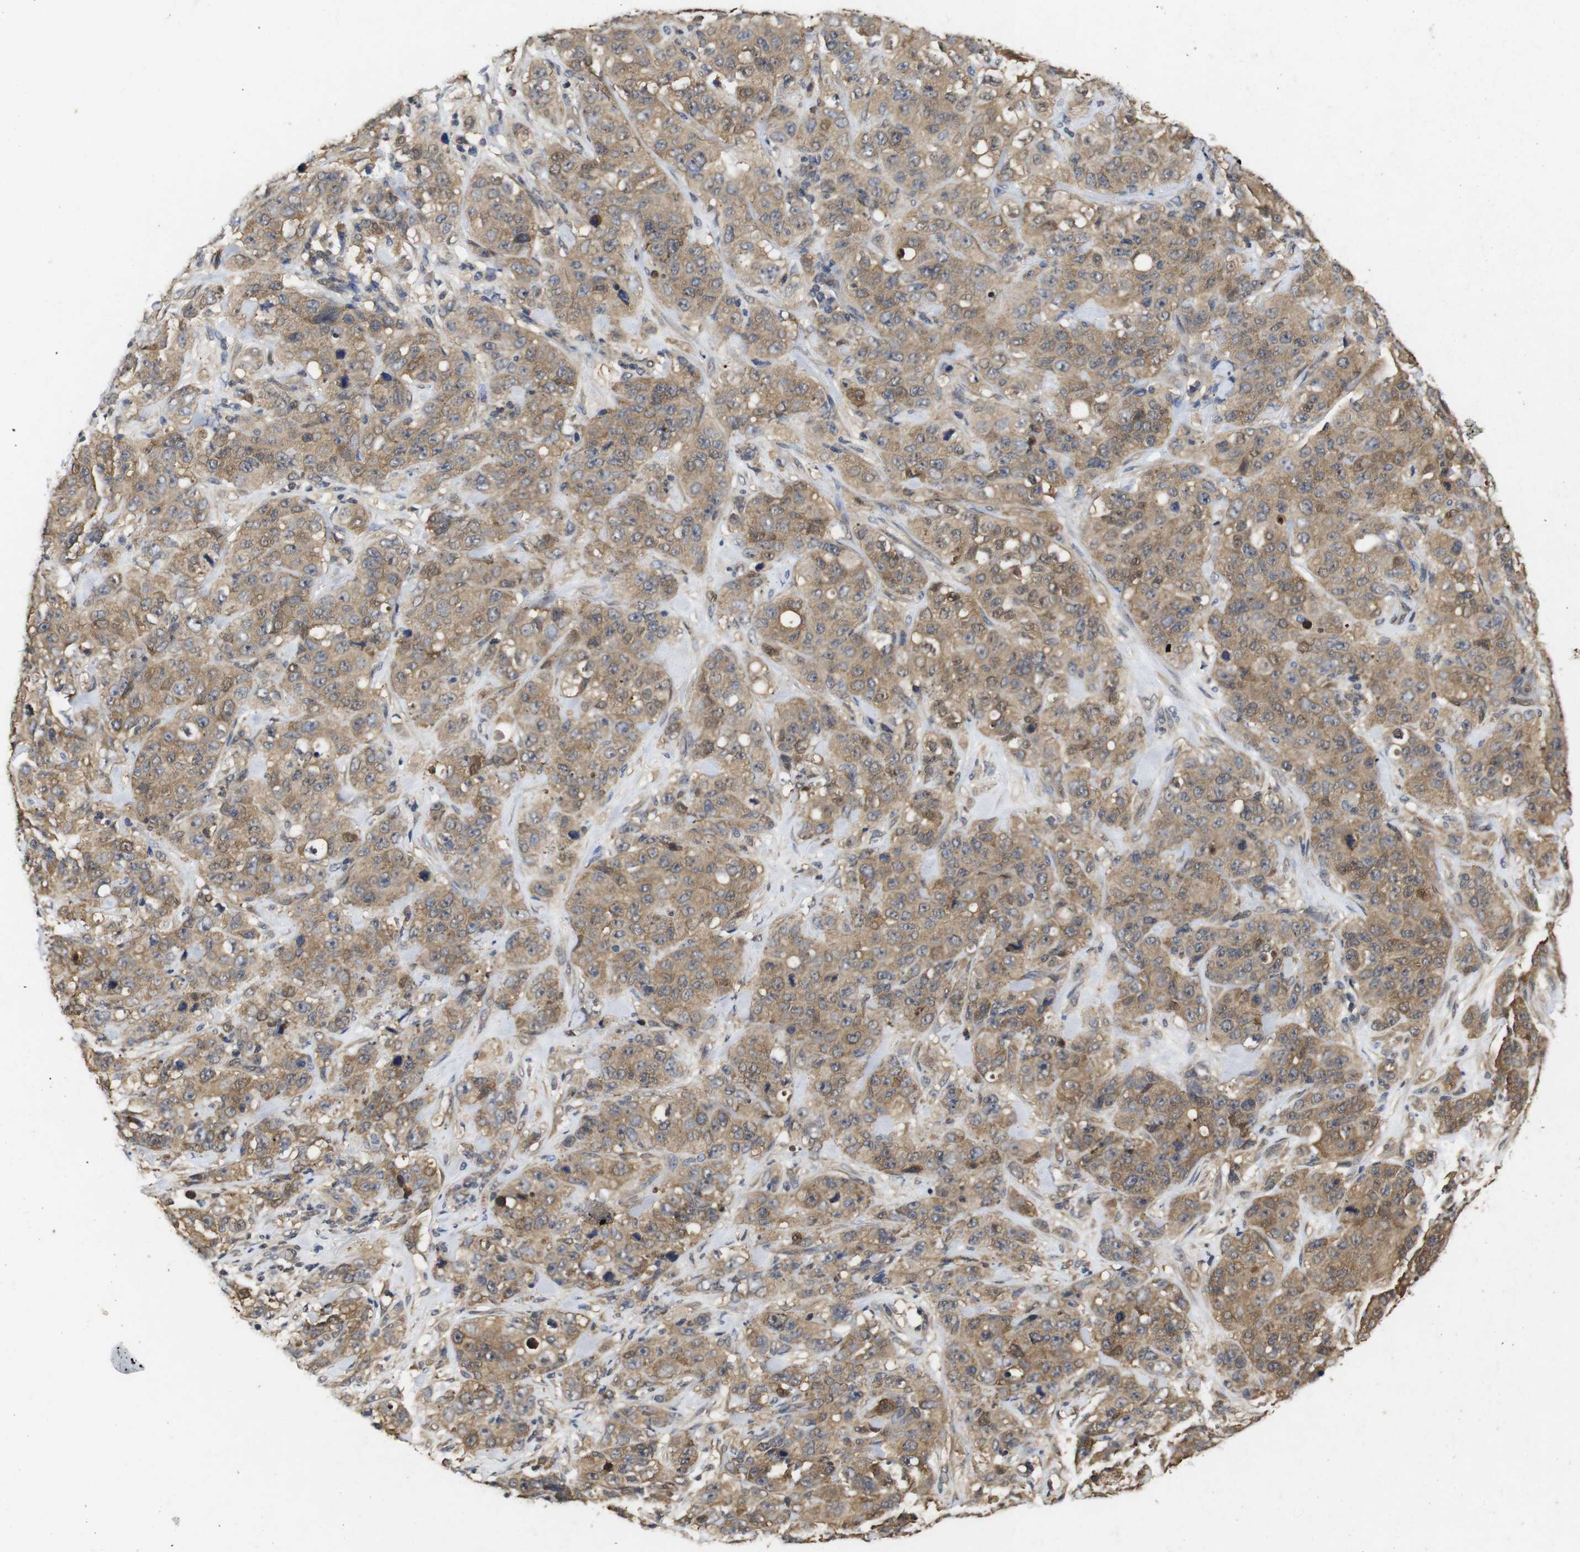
{"staining": {"intensity": "moderate", "quantity": ">75%", "location": "cytoplasmic/membranous"}, "tissue": "stomach cancer", "cell_type": "Tumor cells", "image_type": "cancer", "snomed": [{"axis": "morphology", "description": "Adenocarcinoma, NOS"}, {"axis": "topography", "description": "Stomach"}], "caption": "Tumor cells reveal medium levels of moderate cytoplasmic/membranous staining in about >75% of cells in human stomach adenocarcinoma.", "gene": "SUMO3", "patient": {"sex": "male", "age": 48}}